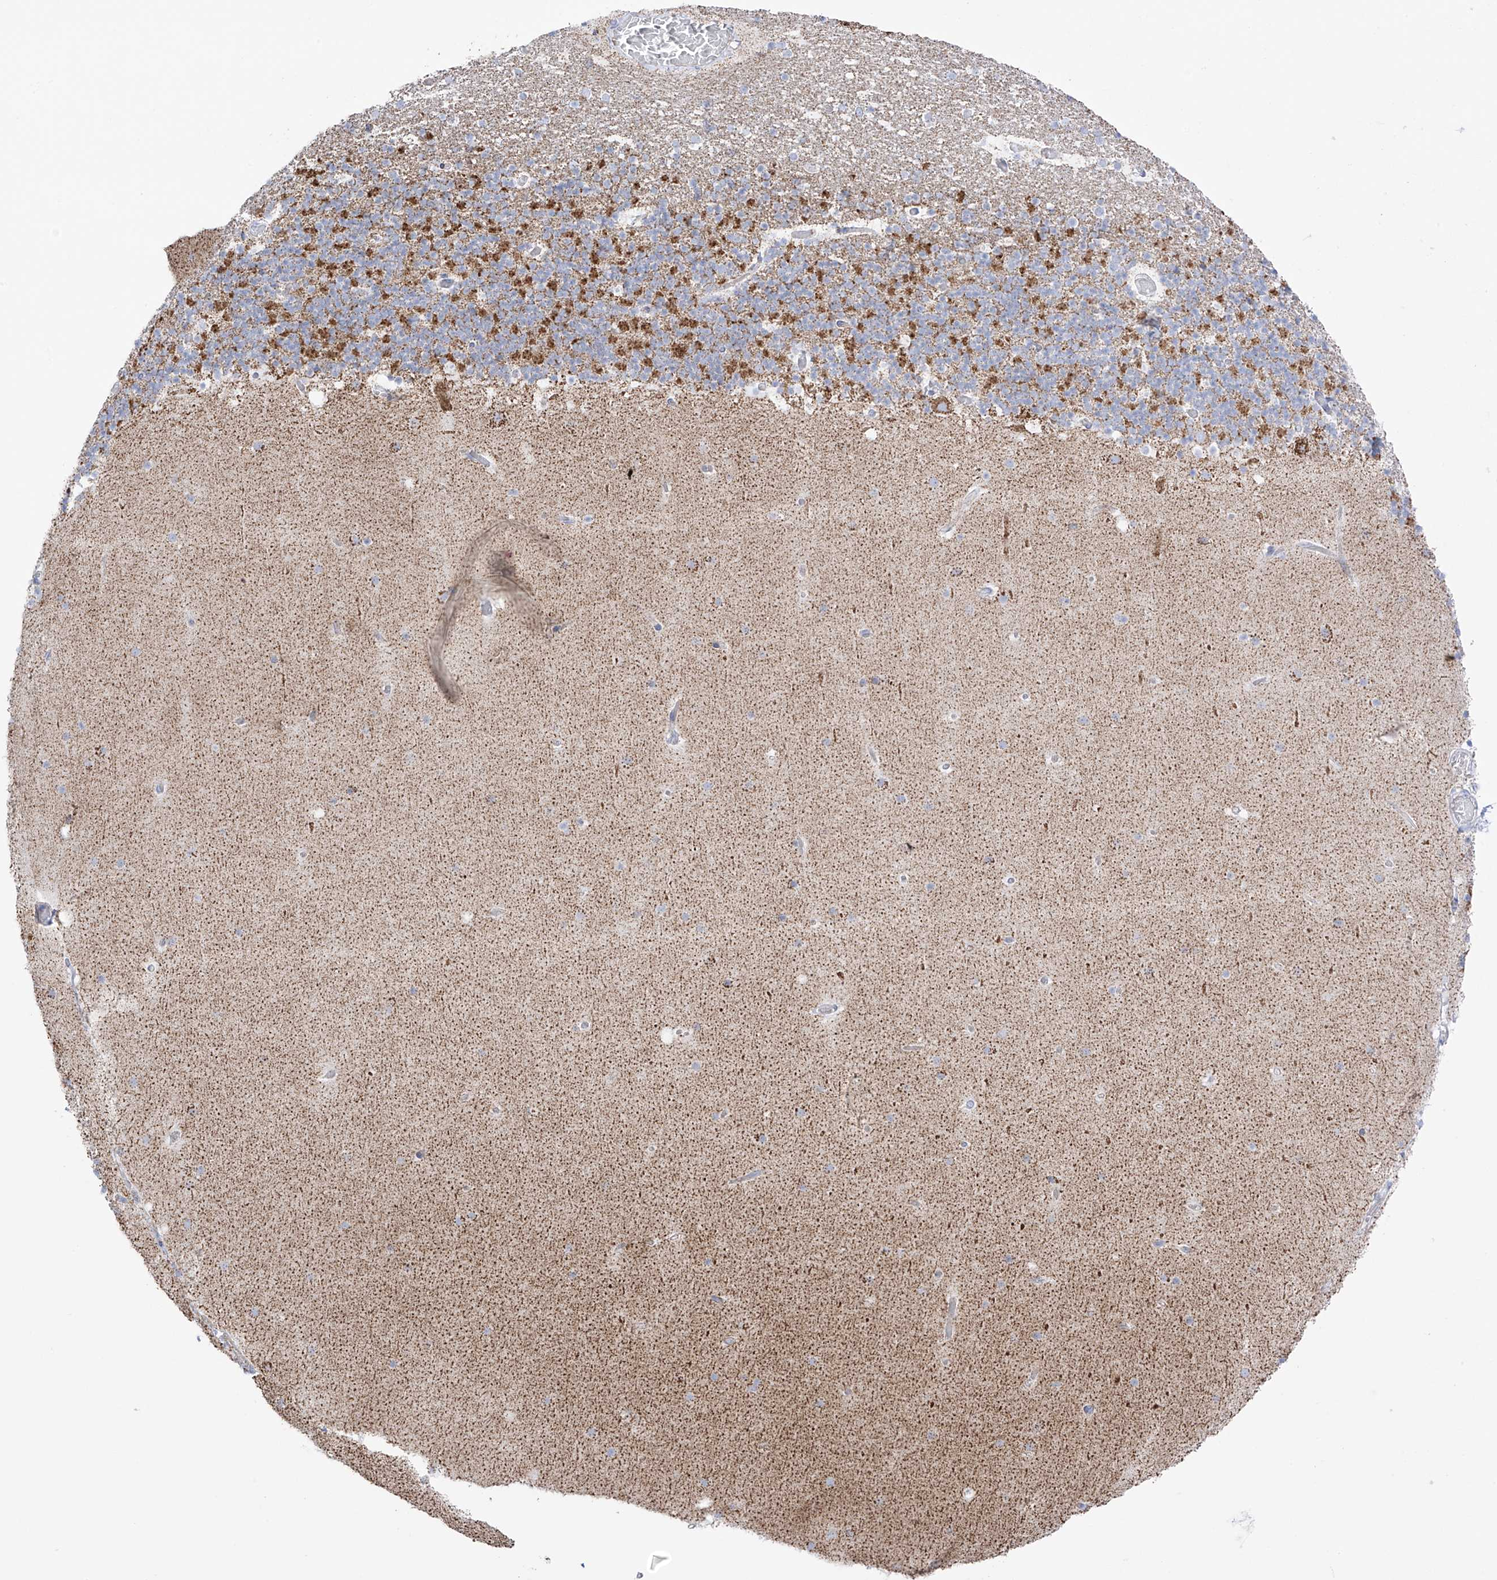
{"staining": {"intensity": "moderate", "quantity": ">75%", "location": "cytoplasmic/membranous"}, "tissue": "cerebellum", "cell_type": "Cells in granular layer", "image_type": "normal", "snomed": [{"axis": "morphology", "description": "Normal tissue, NOS"}, {"axis": "topography", "description": "Cerebellum"}], "caption": "This micrograph demonstrates benign cerebellum stained with immunohistochemistry to label a protein in brown. The cytoplasmic/membranous of cells in granular layer show moderate positivity for the protein. Nuclei are counter-stained blue.", "gene": "XKR3", "patient": {"sex": "male", "age": 57}}